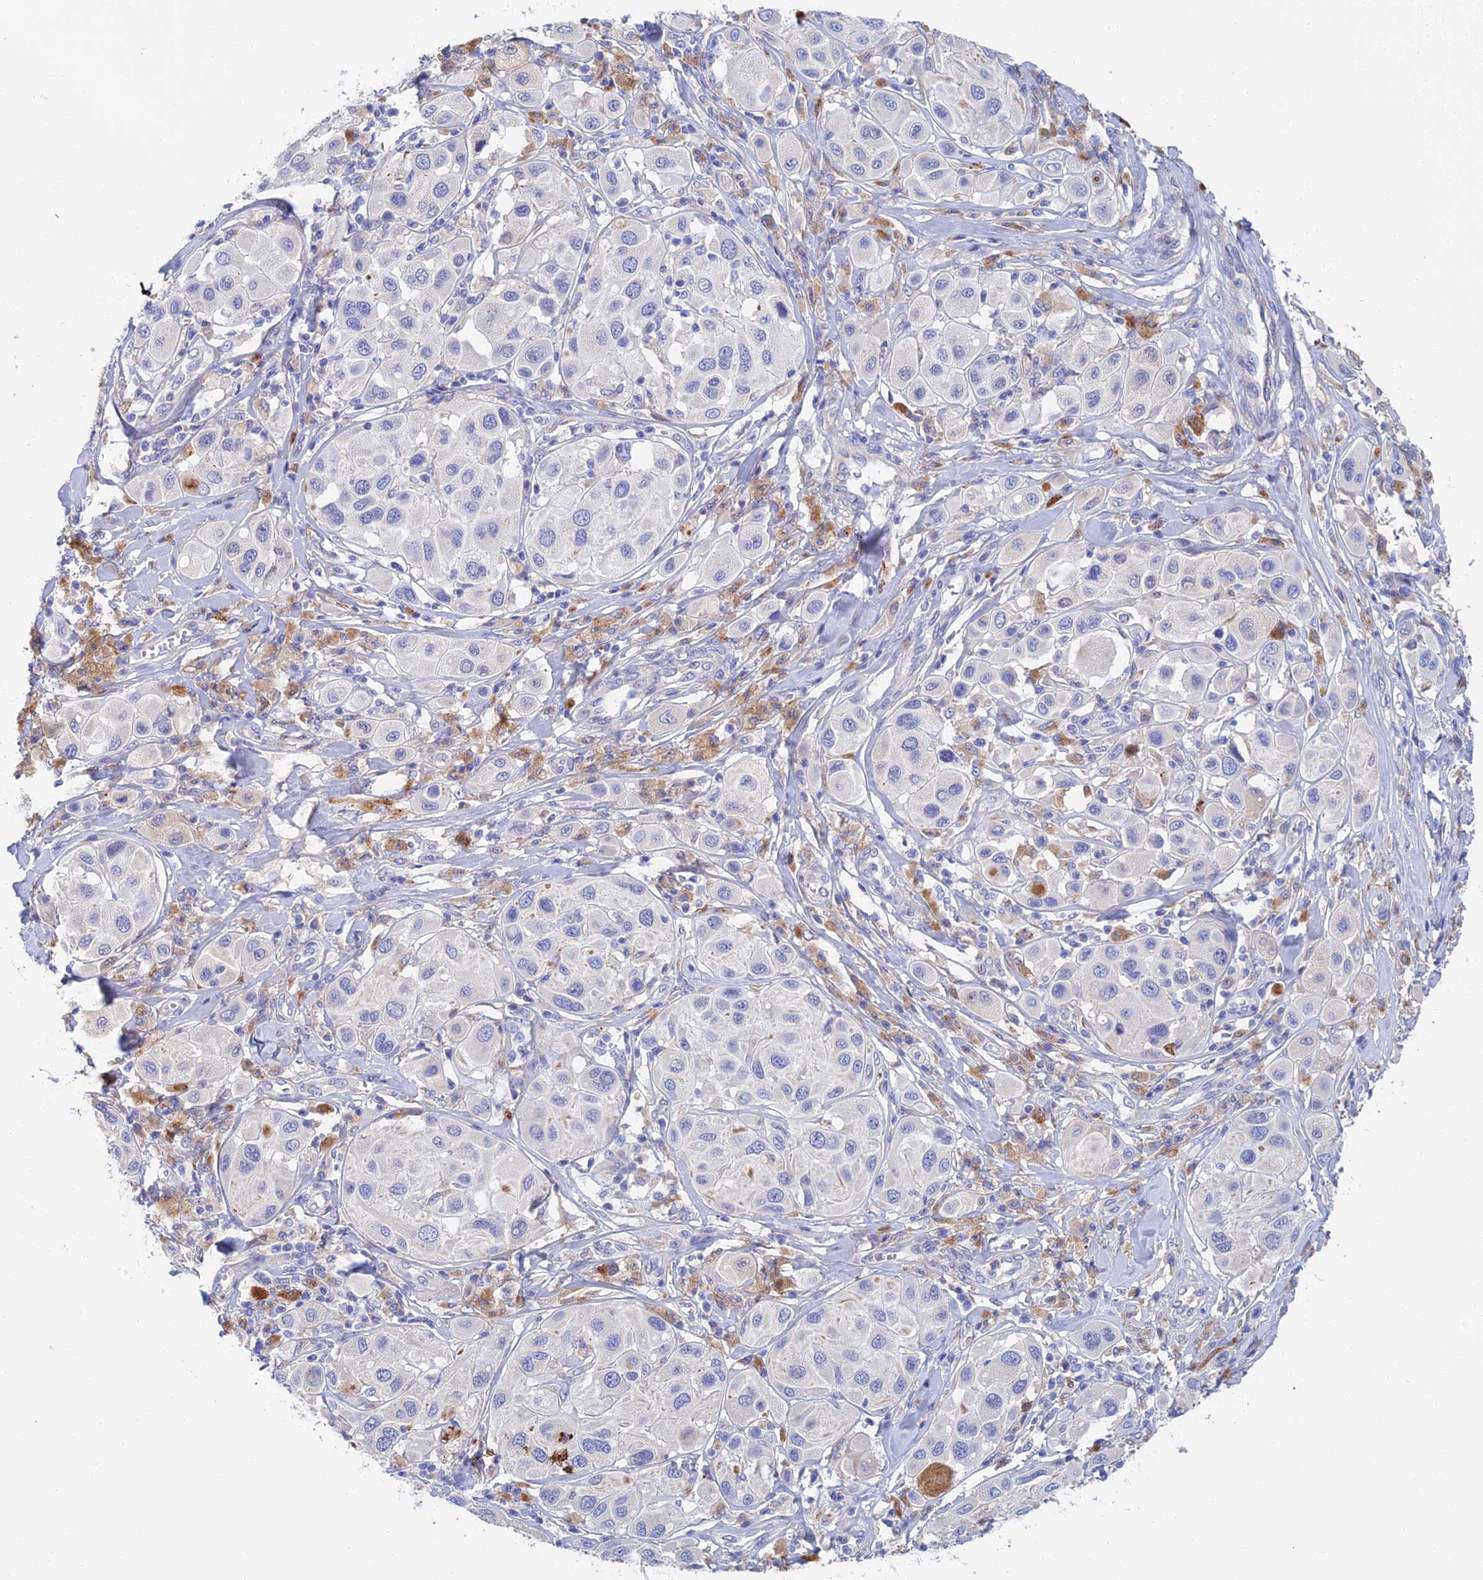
{"staining": {"intensity": "negative", "quantity": "none", "location": "none"}, "tissue": "melanoma", "cell_type": "Tumor cells", "image_type": "cancer", "snomed": [{"axis": "morphology", "description": "Malignant melanoma, Metastatic site"}, {"axis": "topography", "description": "Skin"}], "caption": "Malignant melanoma (metastatic site) was stained to show a protein in brown. There is no significant expression in tumor cells.", "gene": "RPGRIP1L", "patient": {"sex": "male", "age": 41}}